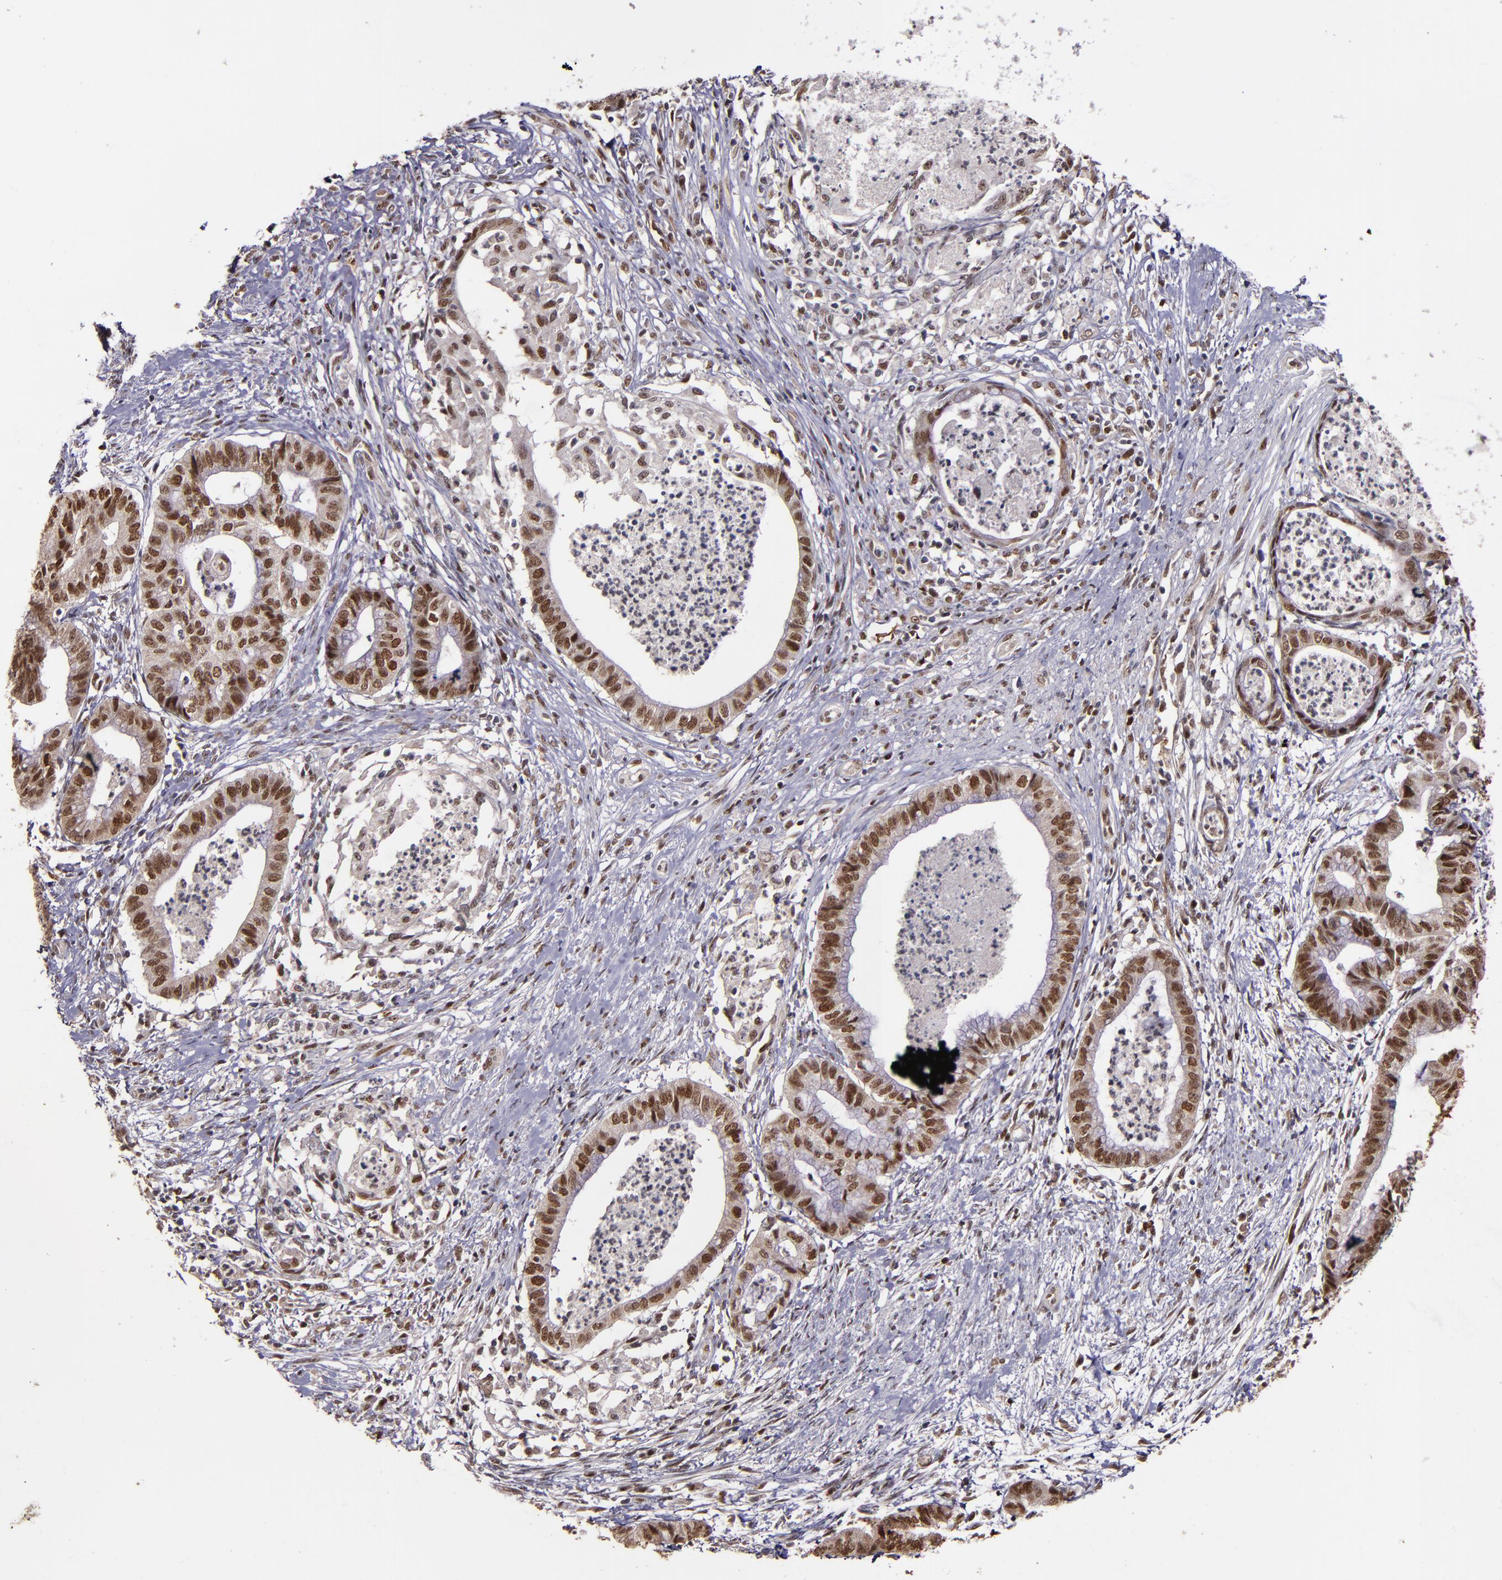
{"staining": {"intensity": "strong", "quantity": ">75%", "location": "cytoplasmic/membranous,nuclear"}, "tissue": "endometrial cancer", "cell_type": "Tumor cells", "image_type": "cancer", "snomed": [{"axis": "morphology", "description": "Necrosis, NOS"}, {"axis": "morphology", "description": "Adenocarcinoma, NOS"}, {"axis": "topography", "description": "Endometrium"}], "caption": "A high-resolution photomicrograph shows immunohistochemistry (IHC) staining of endometrial cancer, which shows strong cytoplasmic/membranous and nuclear expression in approximately >75% of tumor cells.", "gene": "CHEK2", "patient": {"sex": "female", "age": 79}}